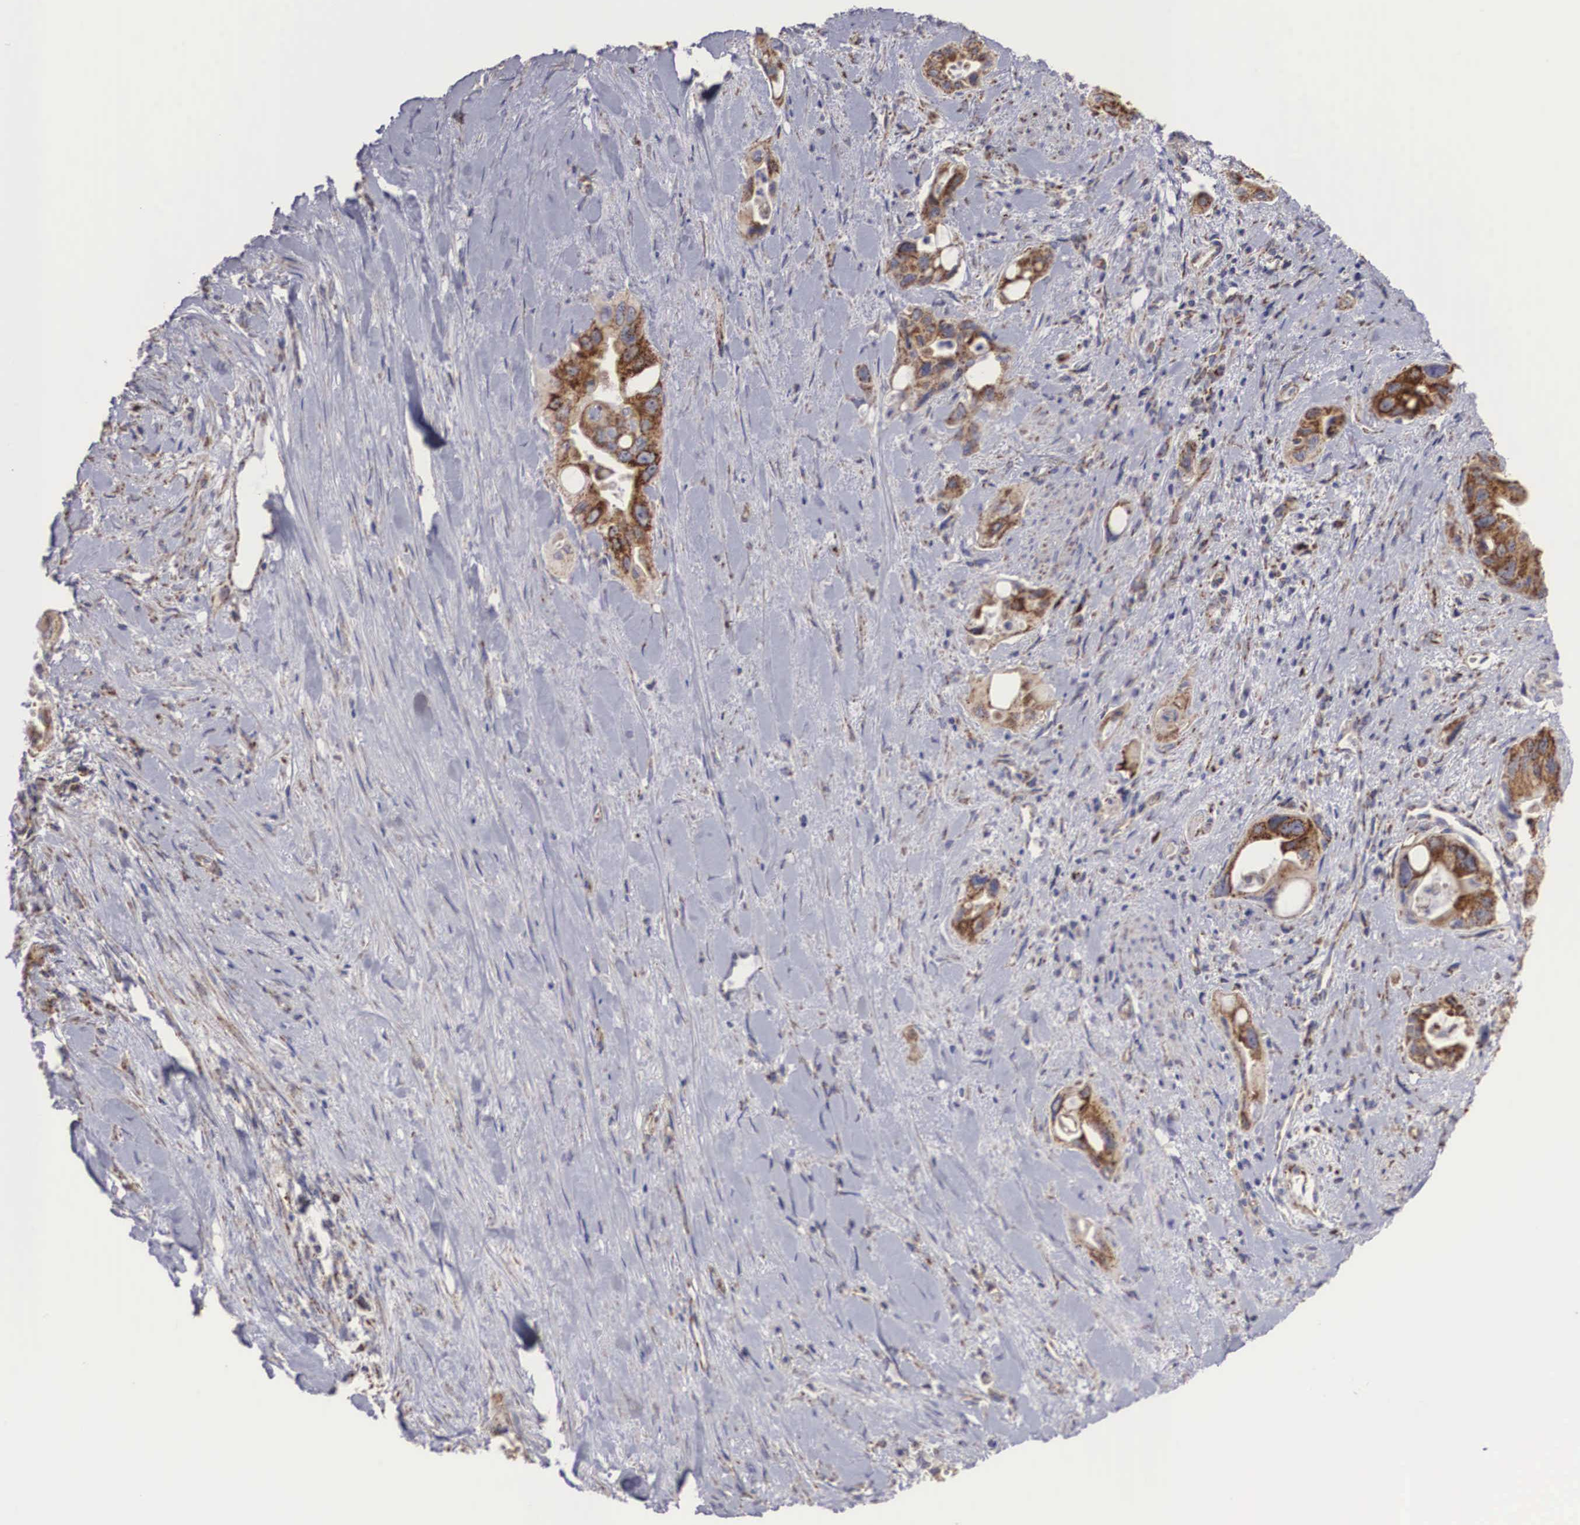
{"staining": {"intensity": "moderate", "quantity": ">75%", "location": "cytoplasmic/membranous"}, "tissue": "pancreatic cancer", "cell_type": "Tumor cells", "image_type": "cancer", "snomed": [{"axis": "morphology", "description": "Adenocarcinoma, NOS"}, {"axis": "topography", "description": "Pancreas"}], "caption": "Immunohistochemical staining of adenocarcinoma (pancreatic) demonstrates medium levels of moderate cytoplasmic/membranous protein expression in about >75% of tumor cells. Using DAB (brown) and hematoxylin (blue) stains, captured at high magnification using brightfield microscopy.", "gene": "XPNPEP3", "patient": {"sex": "male", "age": 77}}